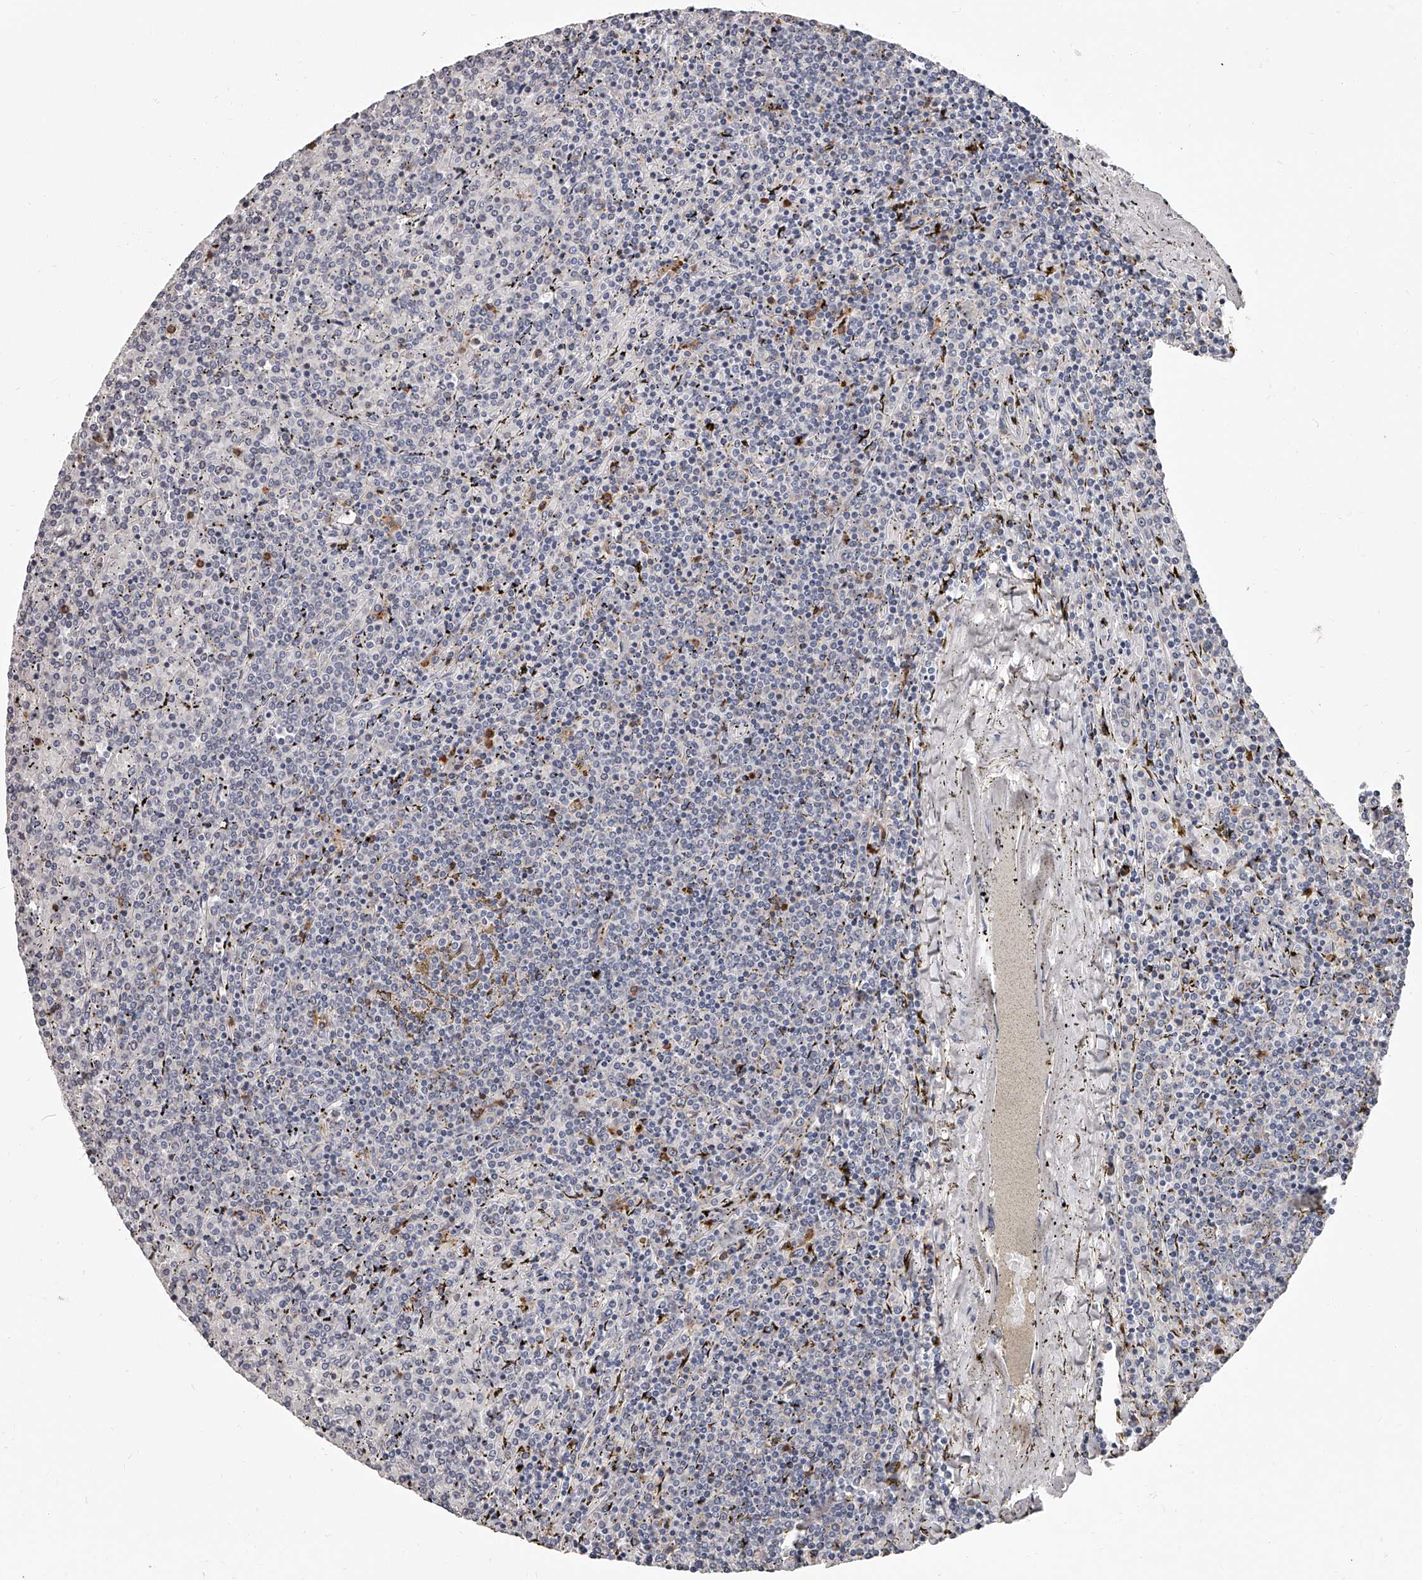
{"staining": {"intensity": "negative", "quantity": "none", "location": "none"}, "tissue": "lymphoma", "cell_type": "Tumor cells", "image_type": "cancer", "snomed": [{"axis": "morphology", "description": "Malignant lymphoma, non-Hodgkin's type, Low grade"}, {"axis": "topography", "description": "Spleen"}], "caption": "There is no significant positivity in tumor cells of low-grade malignant lymphoma, non-Hodgkin's type.", "gene": "PACSIN1", "patient": {"sex": "female", "age": 19}}